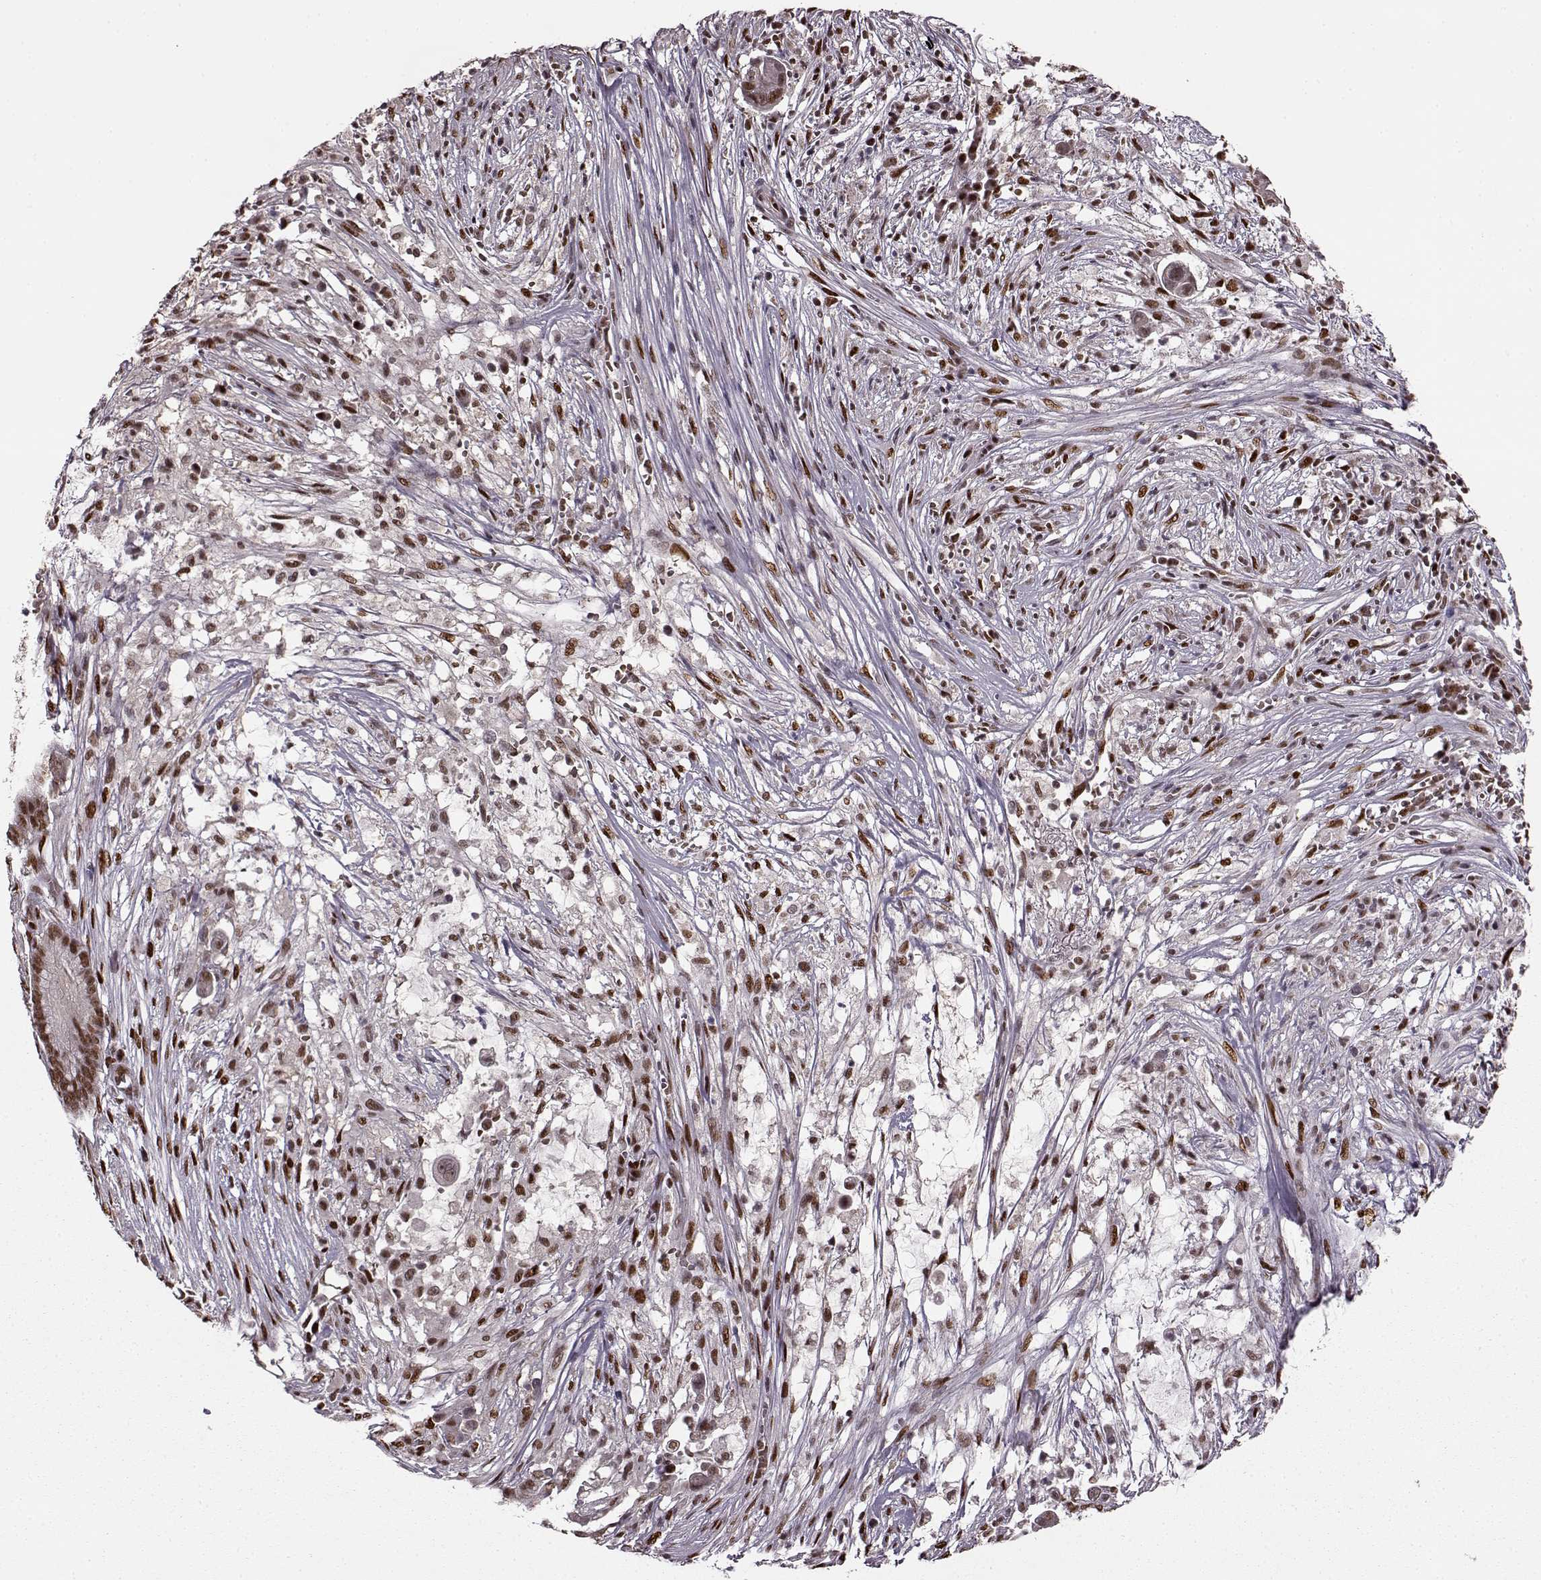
{"staining": {"intensity": "moderate", "quantity": ">75%", "location": "nuclear"}, "tissue": "pancreatic cancer", "cell_type": "Tumor cells", "image_type": "cancer", "snomed": [{"axis": "morphology", "description": "Adenocarcinoma, NOS"}, {"axis": "topography", "description": "Pancreas"}], "caption": "DAB immunohistochemical staining of human pancreatic cancer (adenocarcinoma) displays moderate nuclear protein positivity in about >75% of tumor cells.", "gene": "FTO", "patient": {"sex": "male", "age": 61}}